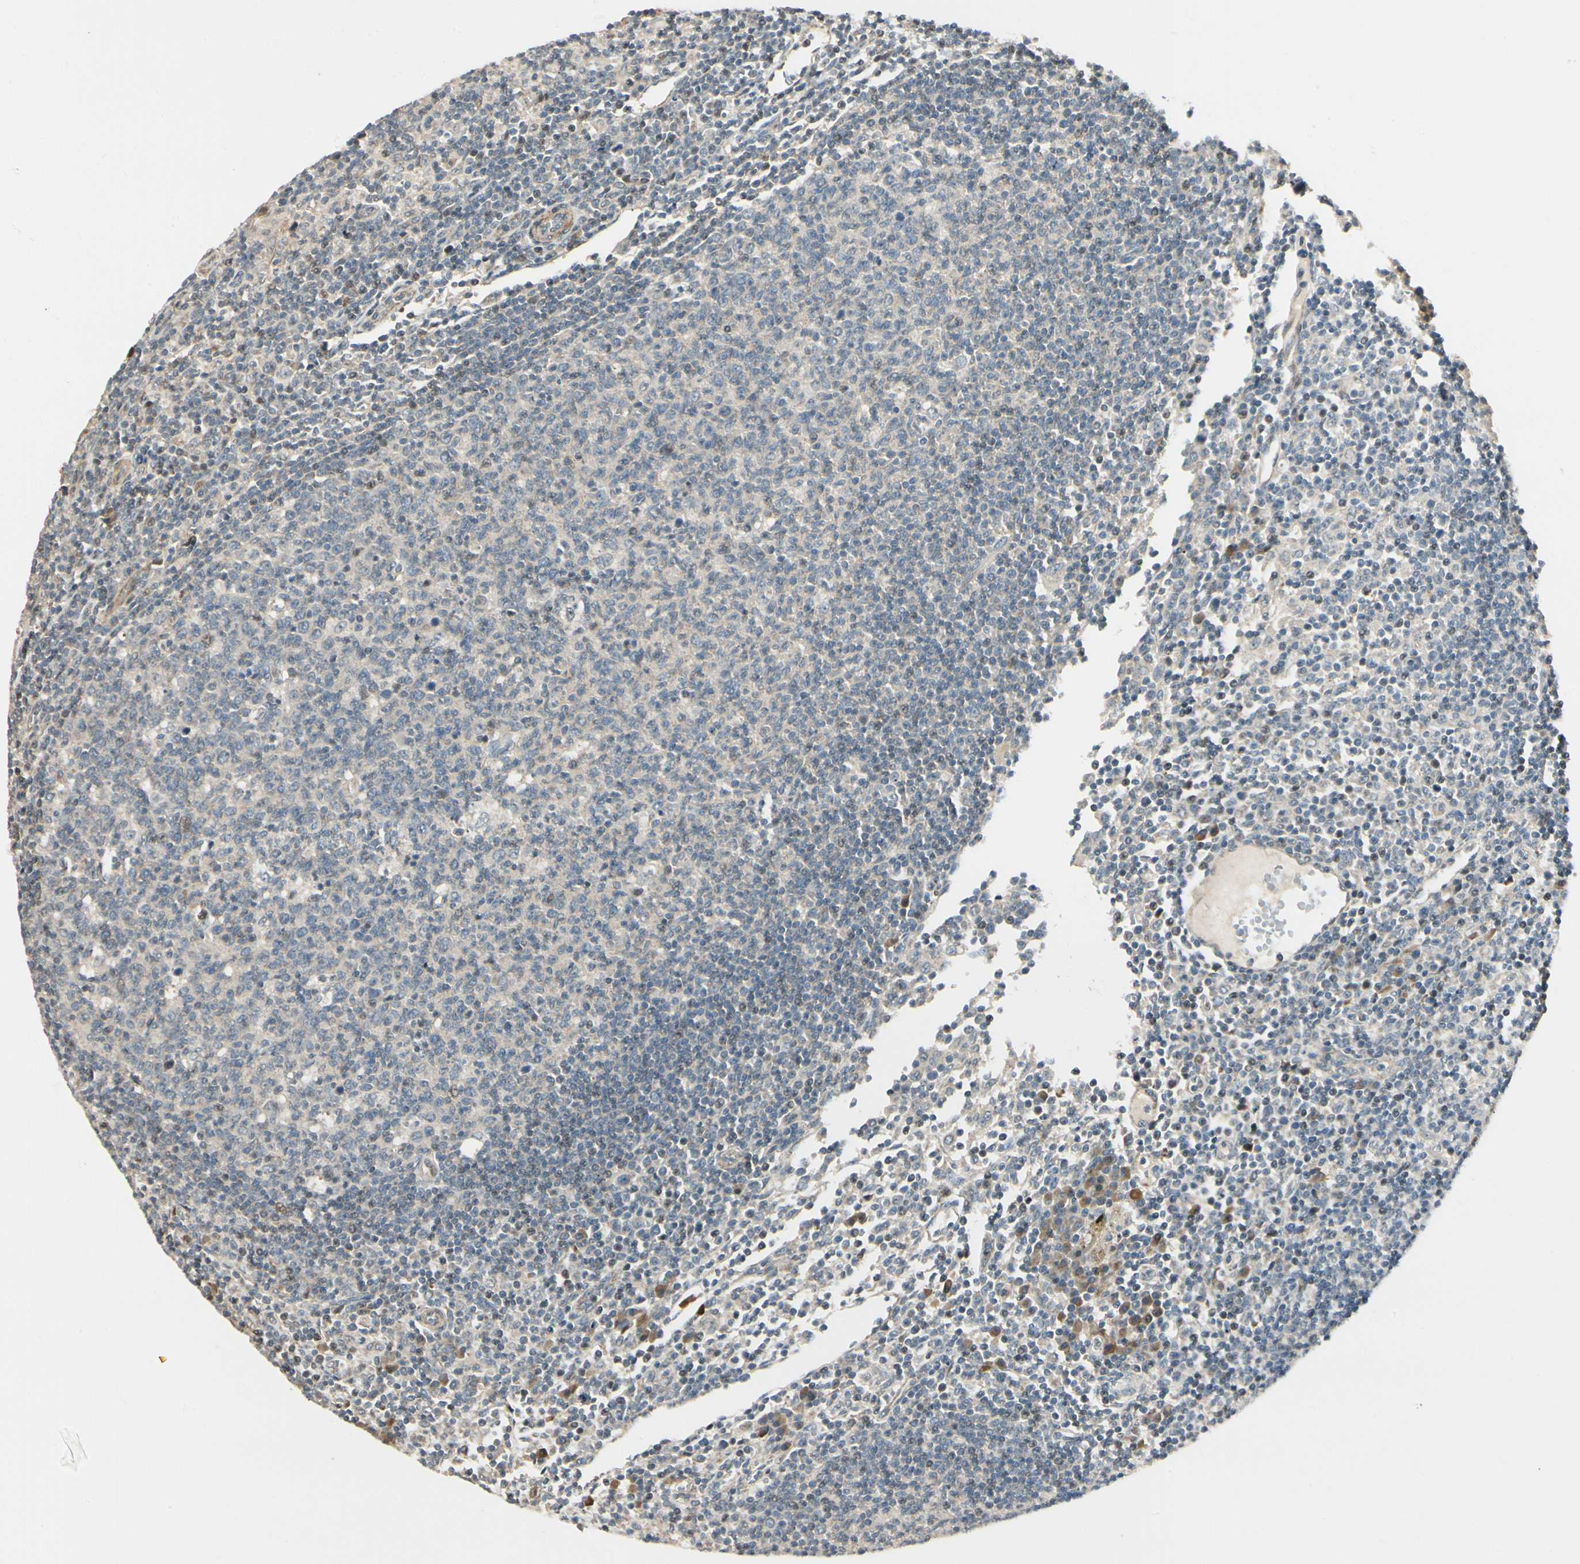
{"staining": {"intensity": "moderate", "quantity": ">75%", "location": "cytoplasmic/membranous"}, "tissue": "lymph node", "cell_type": "Germinal center cells", "image_type": "normal", "snomed": [{"axis": "morphology", "description": "Normal tissue, NOS"}, {"axis": "morphology", "description": "Inflammation, NOS"}, {"axis": "topography", "description": "Lymph node"}], "caption": "Brown immunohistochemical staining in benign lymph node displays moderate cytoplasmic/membranous expression in about >75% of germinal center cells. Nuclei are stained in blue.", "gene": "P4HA3", "patient": {"sex": "male", "age": 55}}